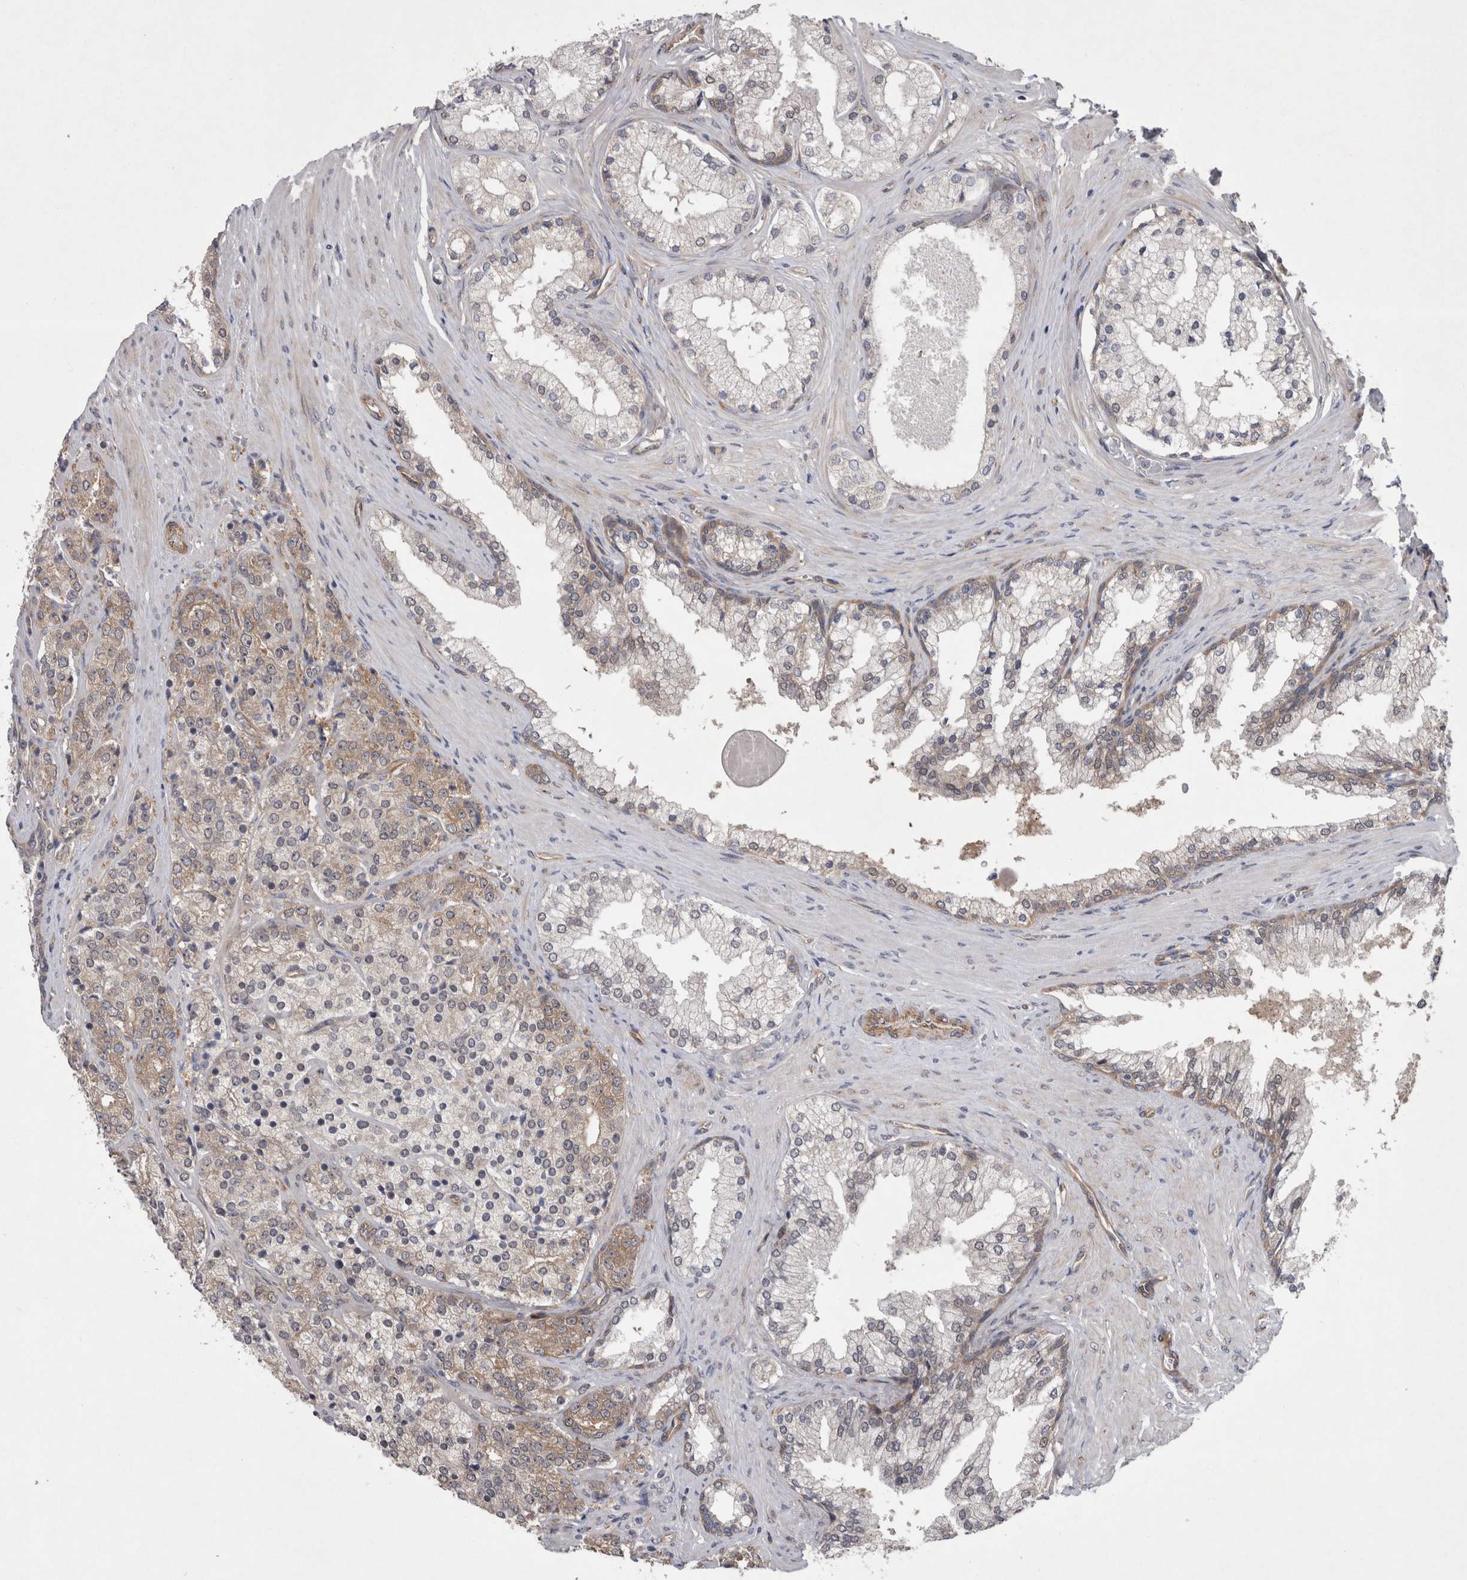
{"staining": {"intensity": "weak", "quantity": "25%-75%", "location": "cytoplasmic/membranous"}, "tissue": "prostate cancer", "cell_type": "Tumor cells", "image_type": "cancer", "snomed": [{"axis": "morphology", "description": "Adenocarcinoma, High grade"}, {"axis": "topography", "description": "Prostate"}], "caption": "IHC histopathology image of neoplastic tissue: human prostate adenocarcinoma (high-grade) stained using IHC exhibits low levels of weak protein expression localized specifically in the cytoplasmic/membranous of tumor cells, appearing as a cytoplasmic/membranous brown color.", "gene": "DDX6", "patient": {"sex": "male", "age": 71}}